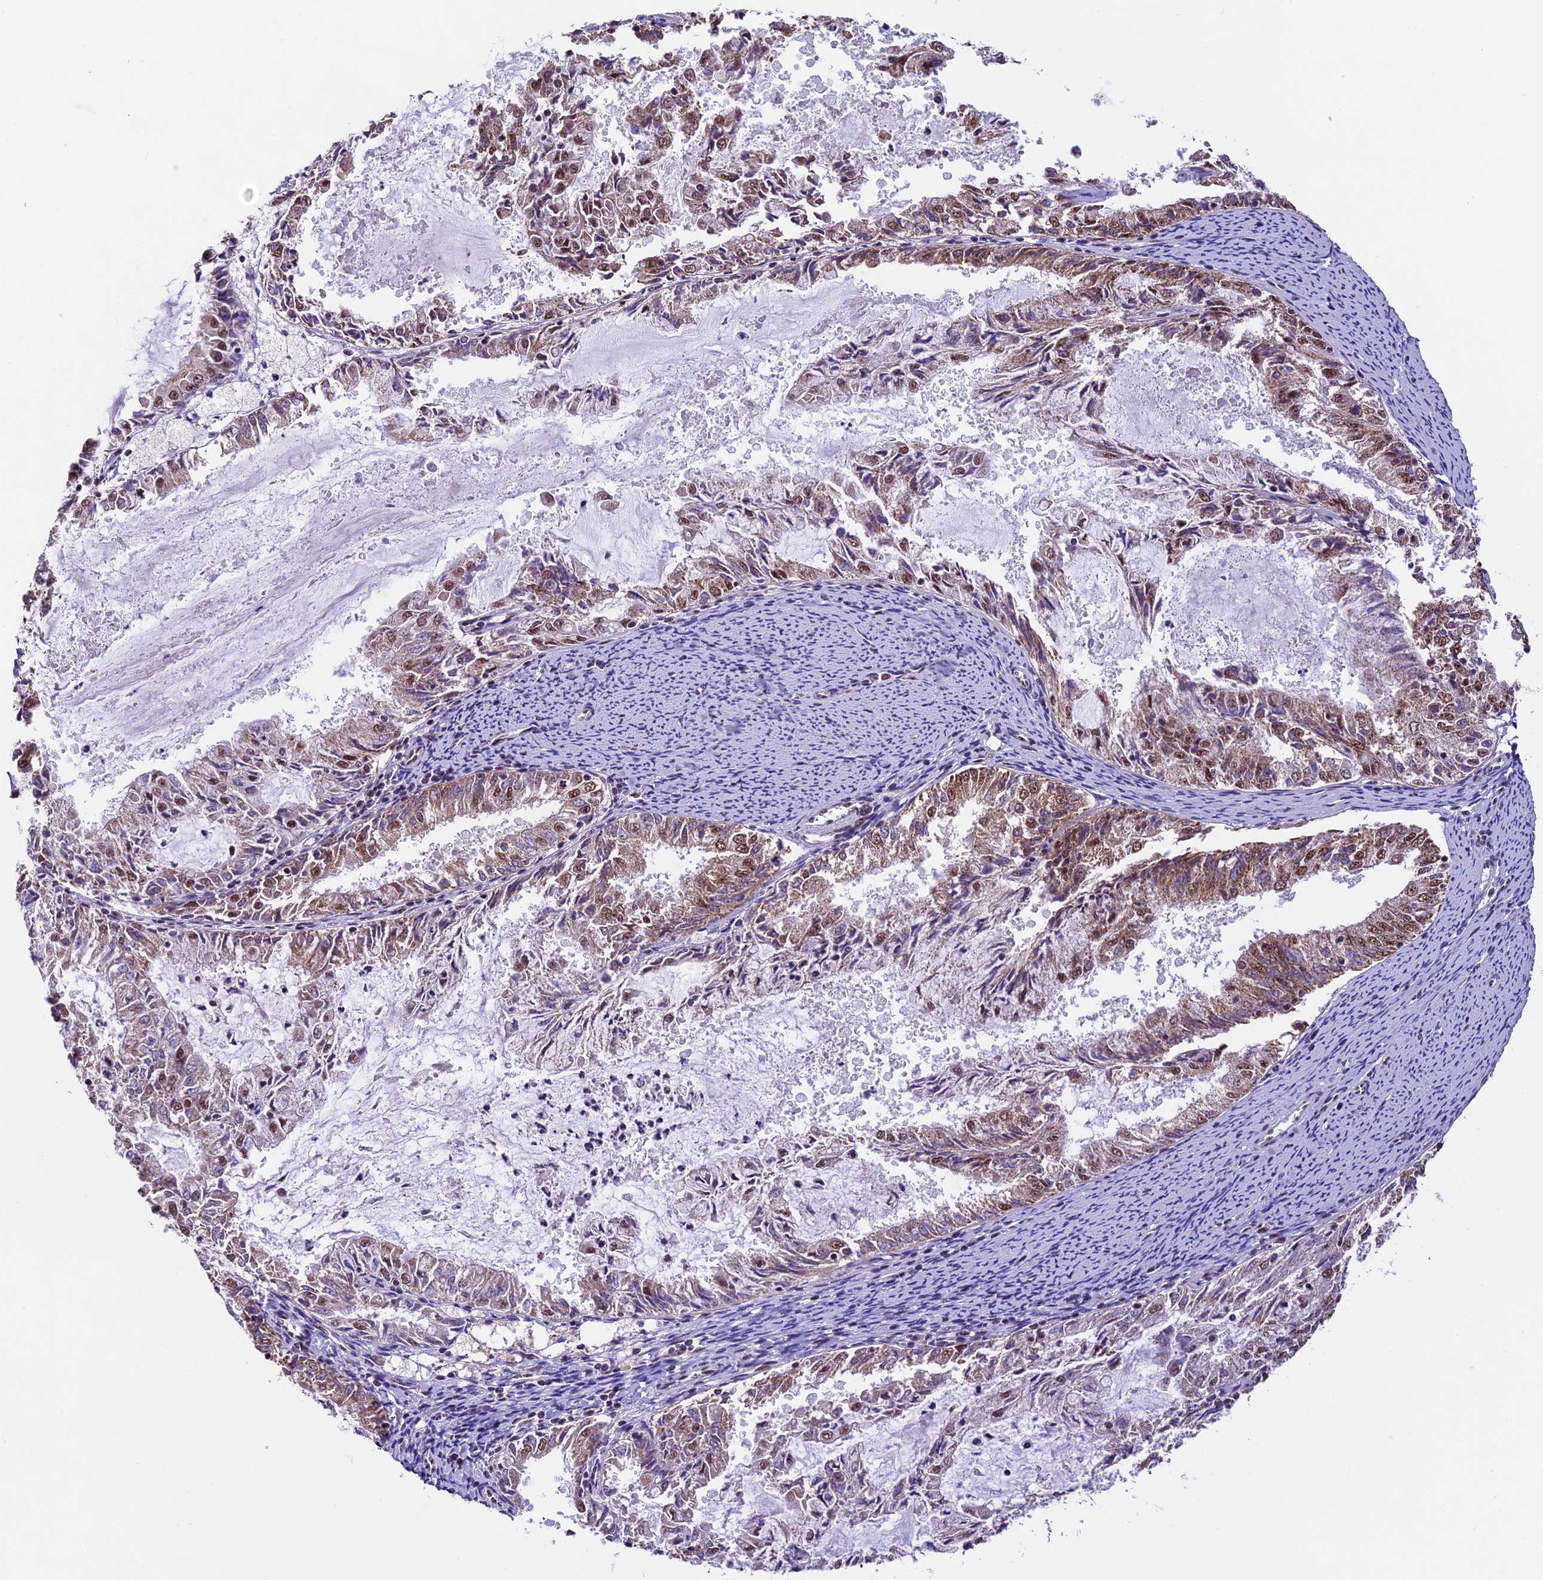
{"staining": {"intensity": "moderate", "quantity": ">75%", "location": "cytoplasmic/membranous,nuclear"}, "tissue": "endometrial cancer", "cell_type": "Tumor cells", "image_type": "cancer", "snomed": [{"axis": "morphology", "description": "Adenocarcinoma, NOS"}, {"axis": "topography", "description": "Endometrium"}], "caption": "There is medium levels of moderate cytoplasmic/membranous and nuclear expression in tumor cells of endometrial cancer (adenocarcinoma), as demonstrated by immunohistochemical staining (brown color).", "gene": "CARS2", "patient": {"sex": "female", "age": 57}}